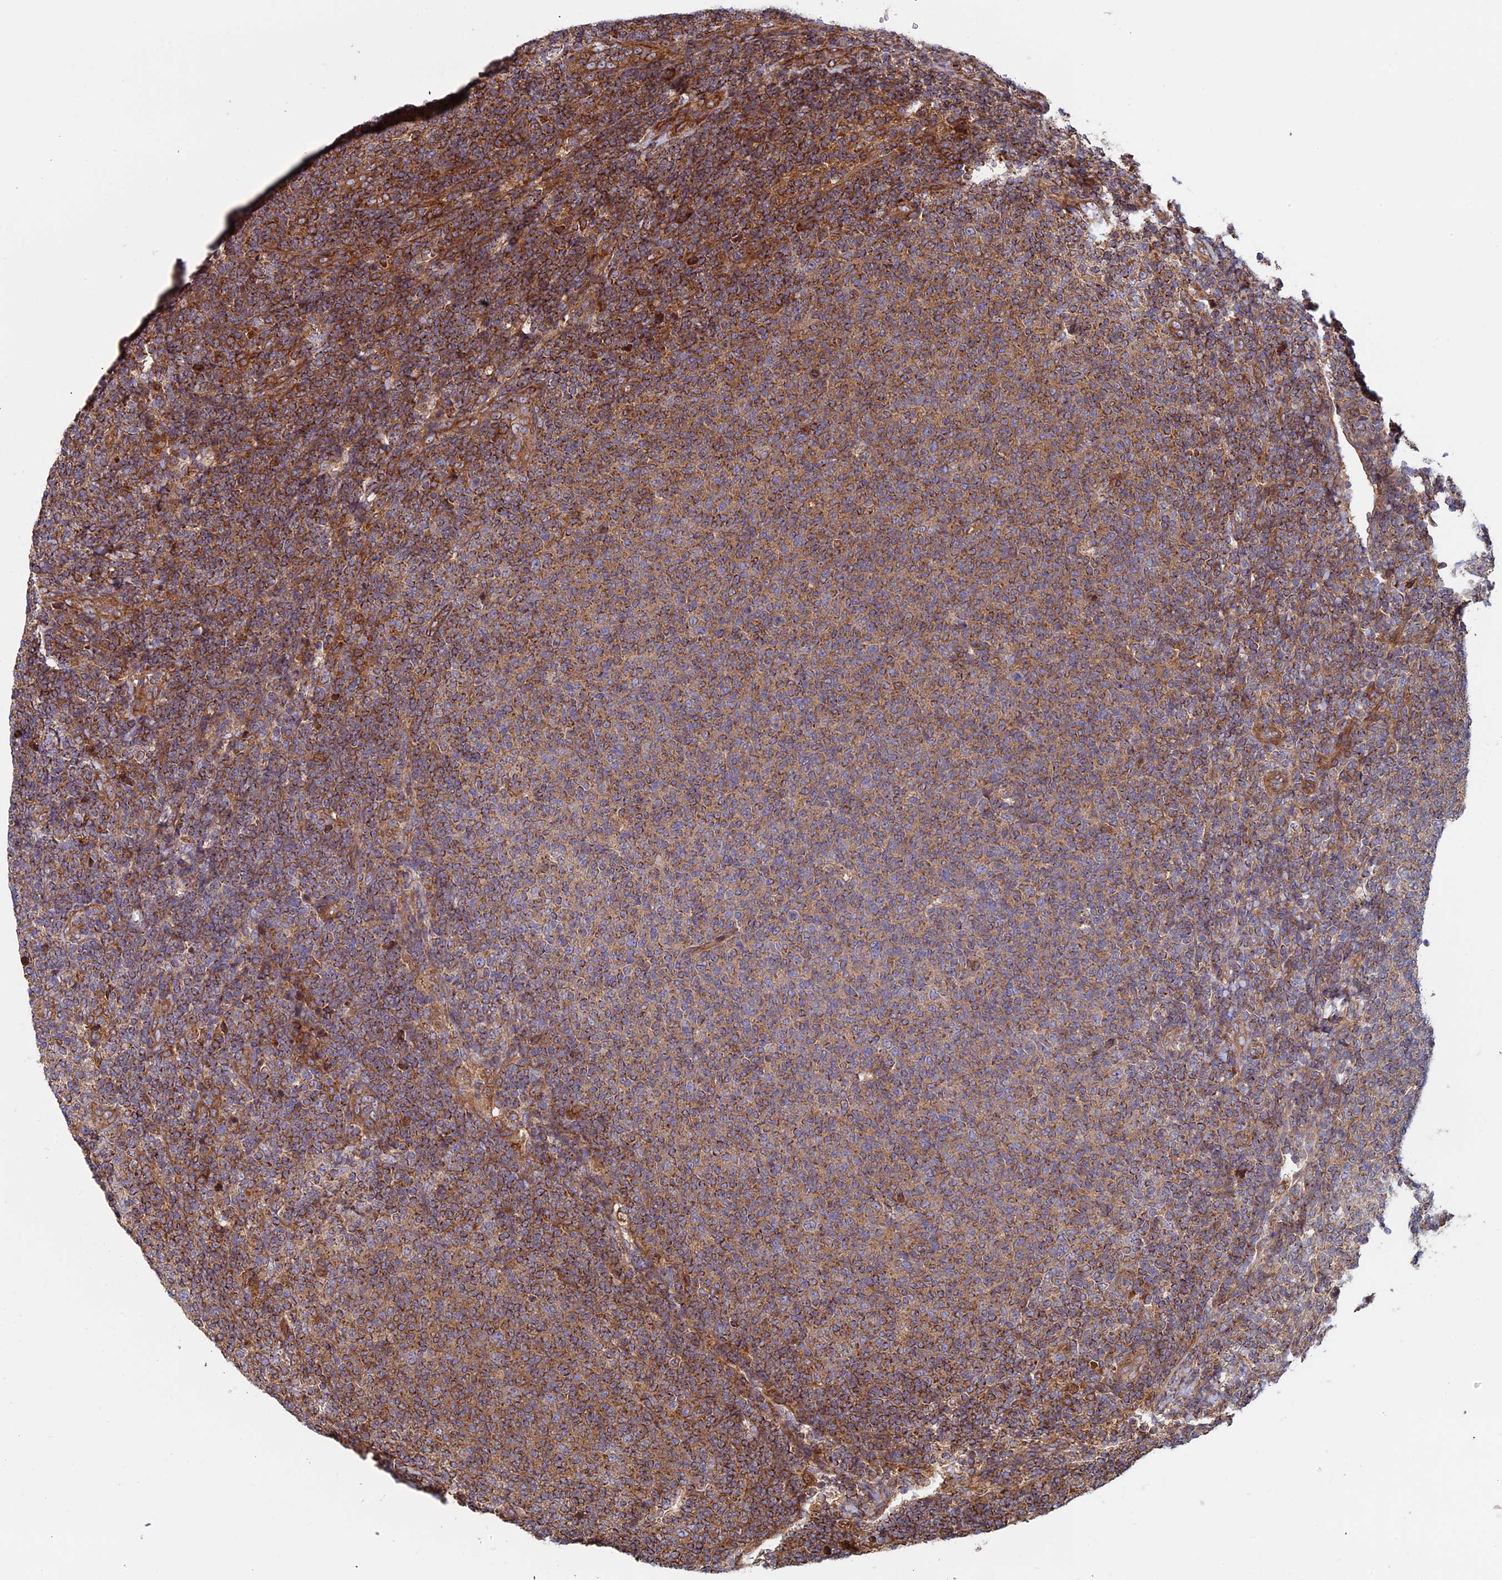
{"staining": {"intensity": "strong", "quantity": "25%-75%", "location": "cytoplasmic/membranous"}, "tissue": "lymphoma", "cell_type": "Tumor cells", "image_type": "cancer", "snomed": [{"axis": "morphology", "description": "Malignant lymphoma, non-Hodgkin's type, Low grade"}, {"axis": "topography", "description": "Lymph node"}], "caption": "This histopathology image reveals IHC staining of low-grade malignant lymphoma, non-Hodgkin's type, with high strong cytoplasmic/membranous positivity in about 25%-75% of tumor cells.", "gene": "CCDC8", "patient": {"sex": "male", "age": 66}}